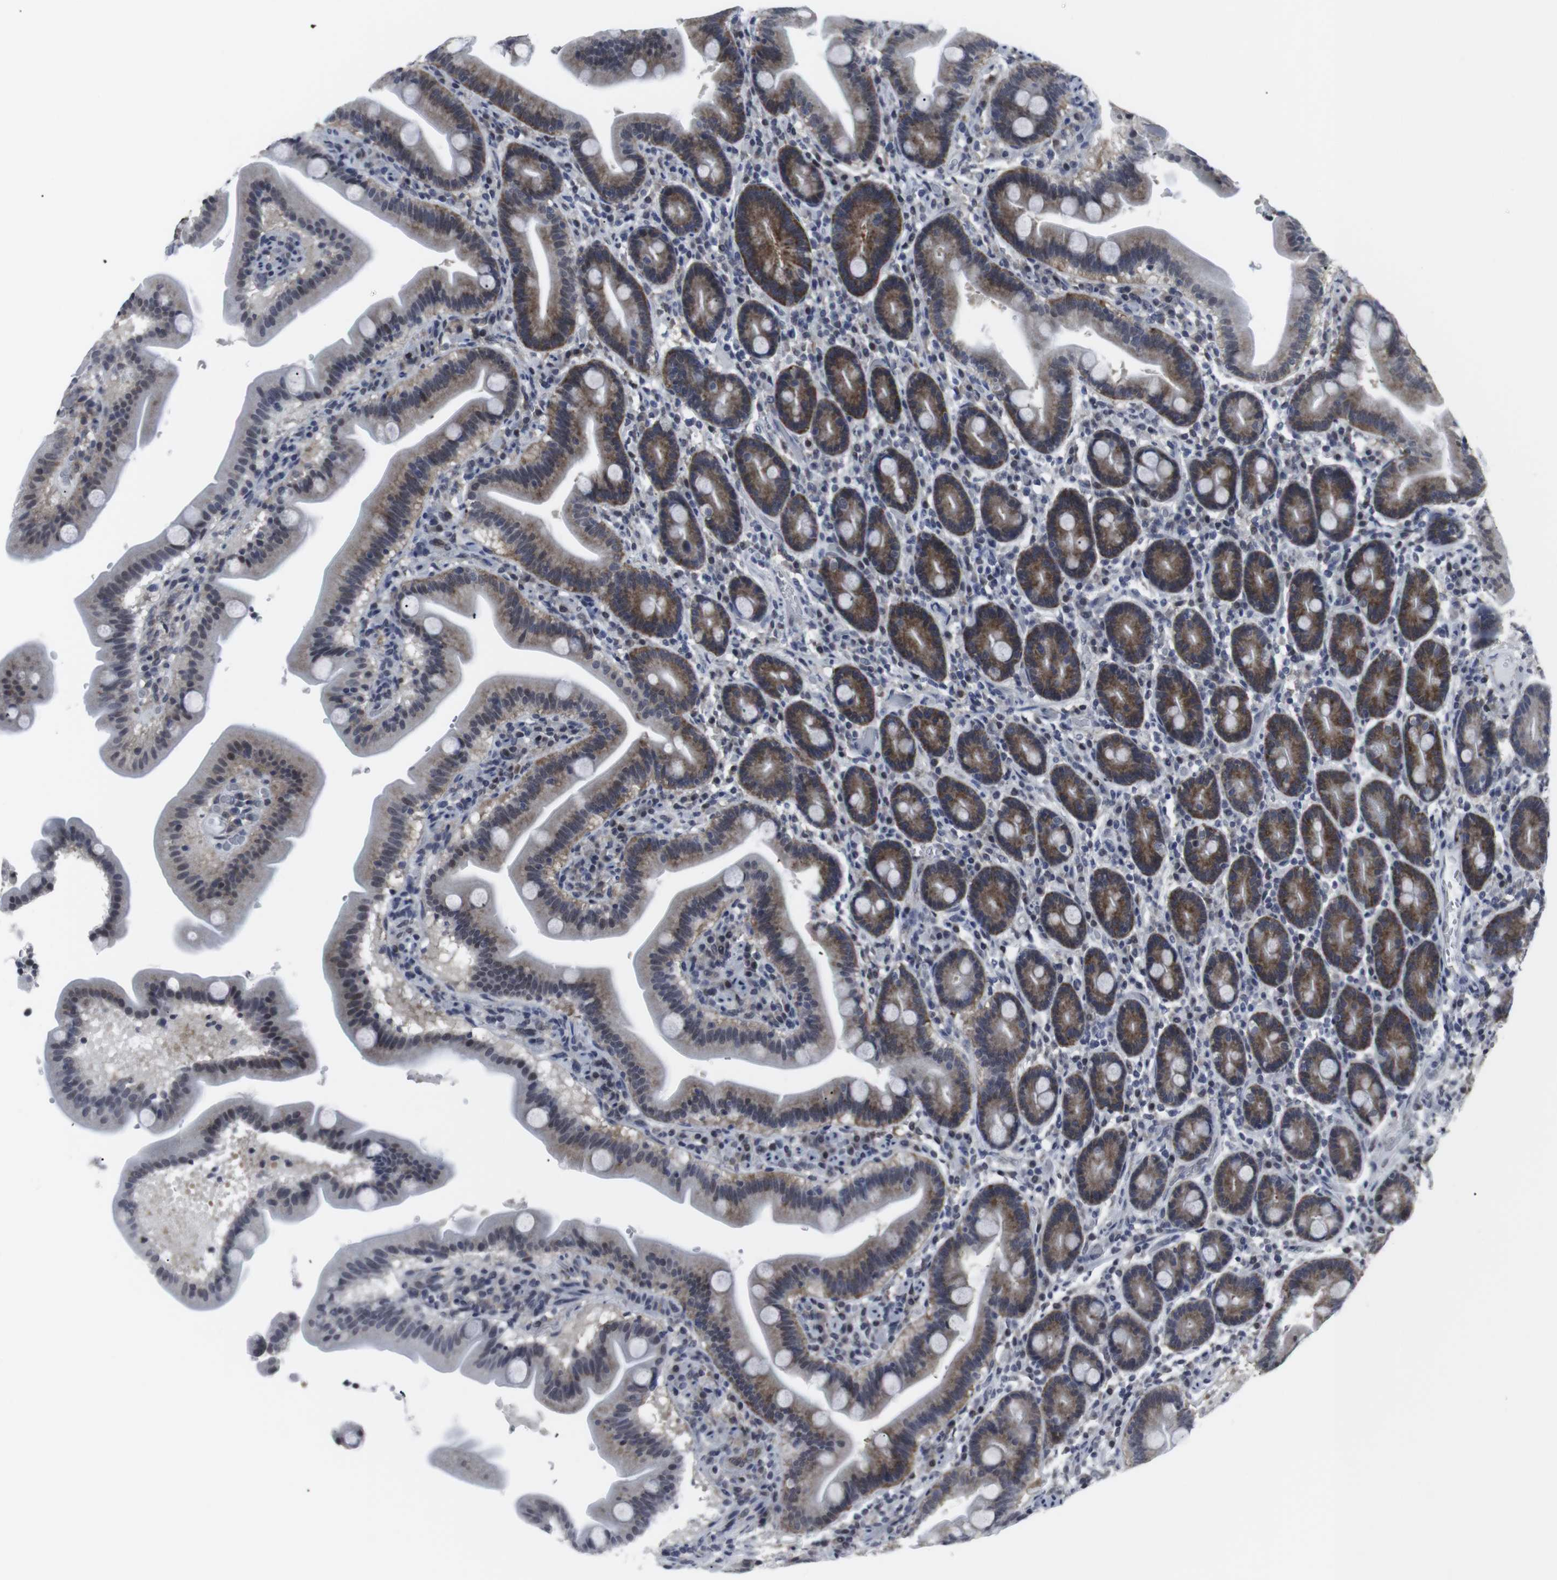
{"staining": {"intensity": "moderate", "quantity": ">75%", "location": "cytoplasmic/membranous"}, "tissue": "duodenum", "cell_type": "Glandular cells", "image_type": "normal", "snomed": [{"axis": "morphology", "description": "Normal tissue, NOS"}, {"axis": "topography", "description": "Duodenum"}], "caption": "Protein staining of benign duodenum reveals moderate cytoplasmic/membranous staining in about >75% of glandular cells. The staining is performed using DAB (3,3'-diaminobenzidine) brown chromogen to label protein expression. The nuclei are counter-stained blue using hematoxylin.", "gene": "GEMIN2", "patient": {"sex": "male", "age": 54}}